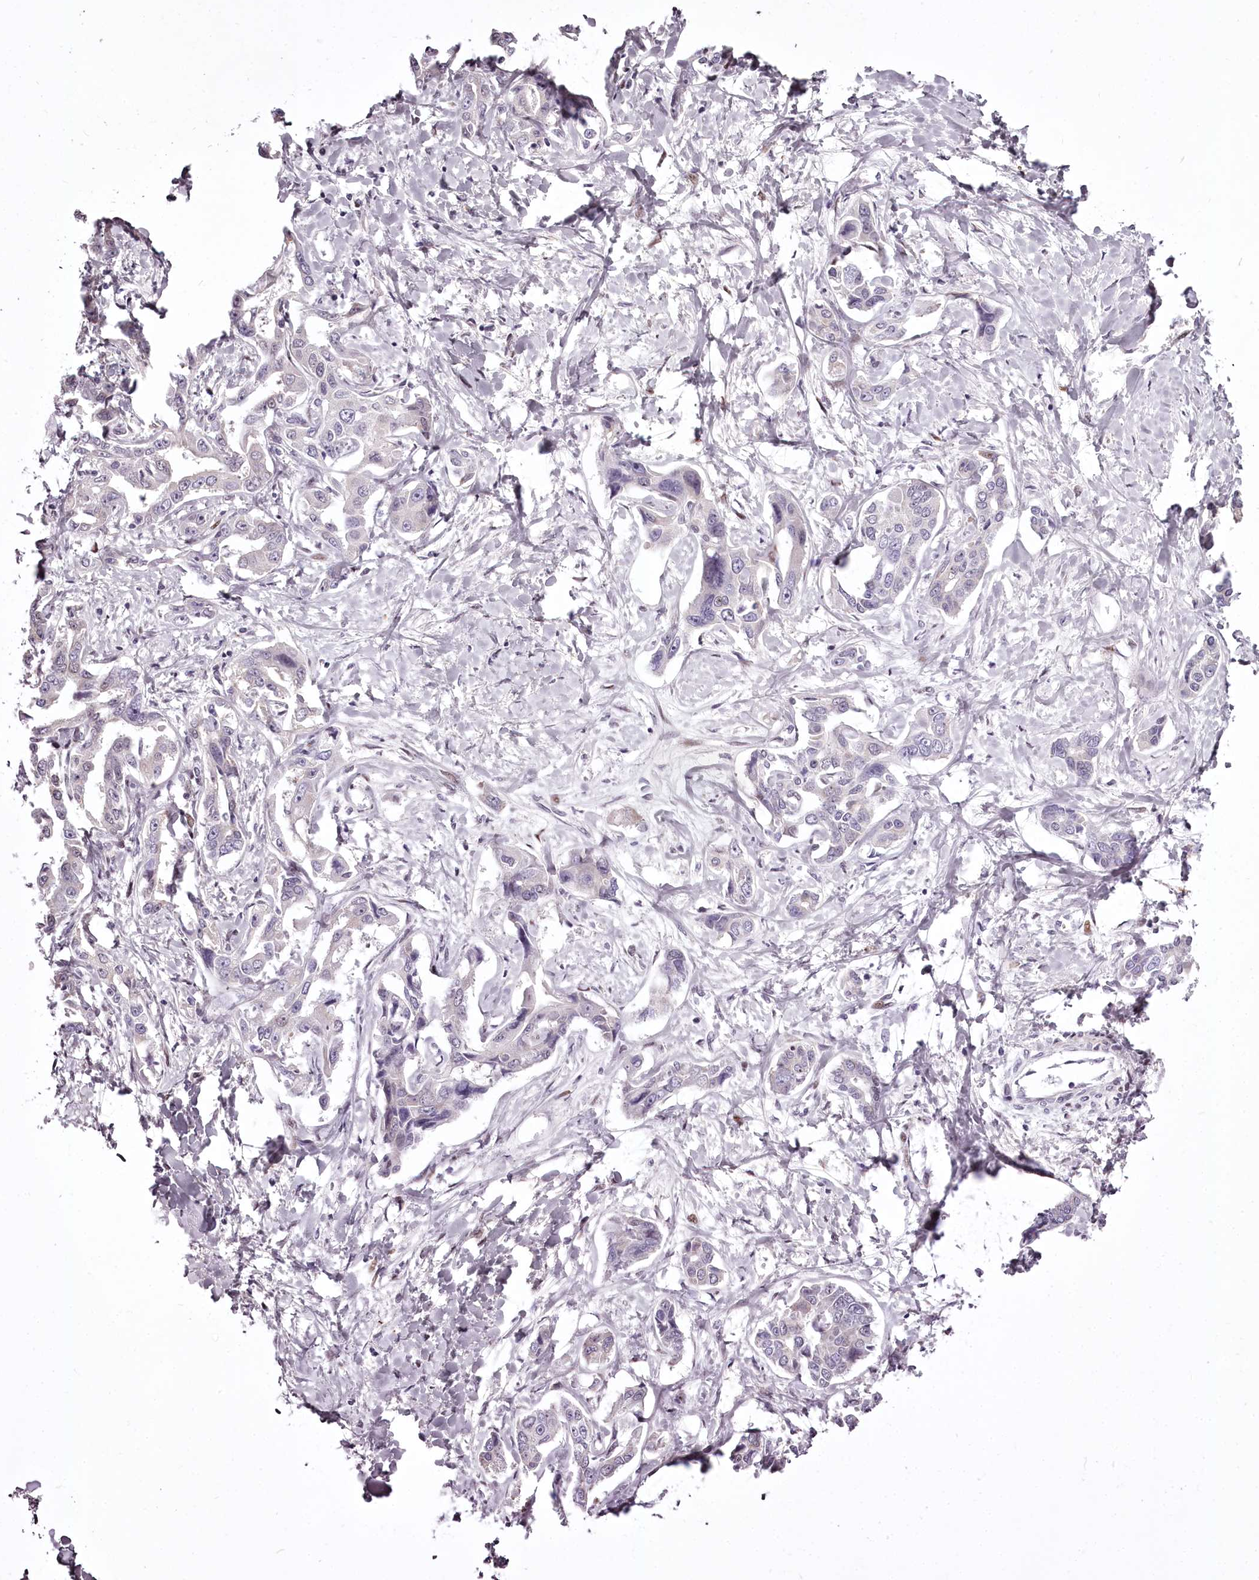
{"staining": {"intensity": "negative", "quantity": "none", "location": "none"}, "tissue": "liver cancer", "cell_type": "Tumor cells", "image_type": "cancer", "snomed": [{"axis": "morphology", "description": "Cholangiocarcinoma"}, {"axis": "topography", "description": "Liver"}], "caption": "This histopathology image is of liver cholangiocarcinoma stained with immunohistochemistry to label a protein in brown with the nuclei are counter-stained blue. There is no expression in tumor cells.", "gene": "C1orf56", "patient": {"sex": "male", "age": 59}}